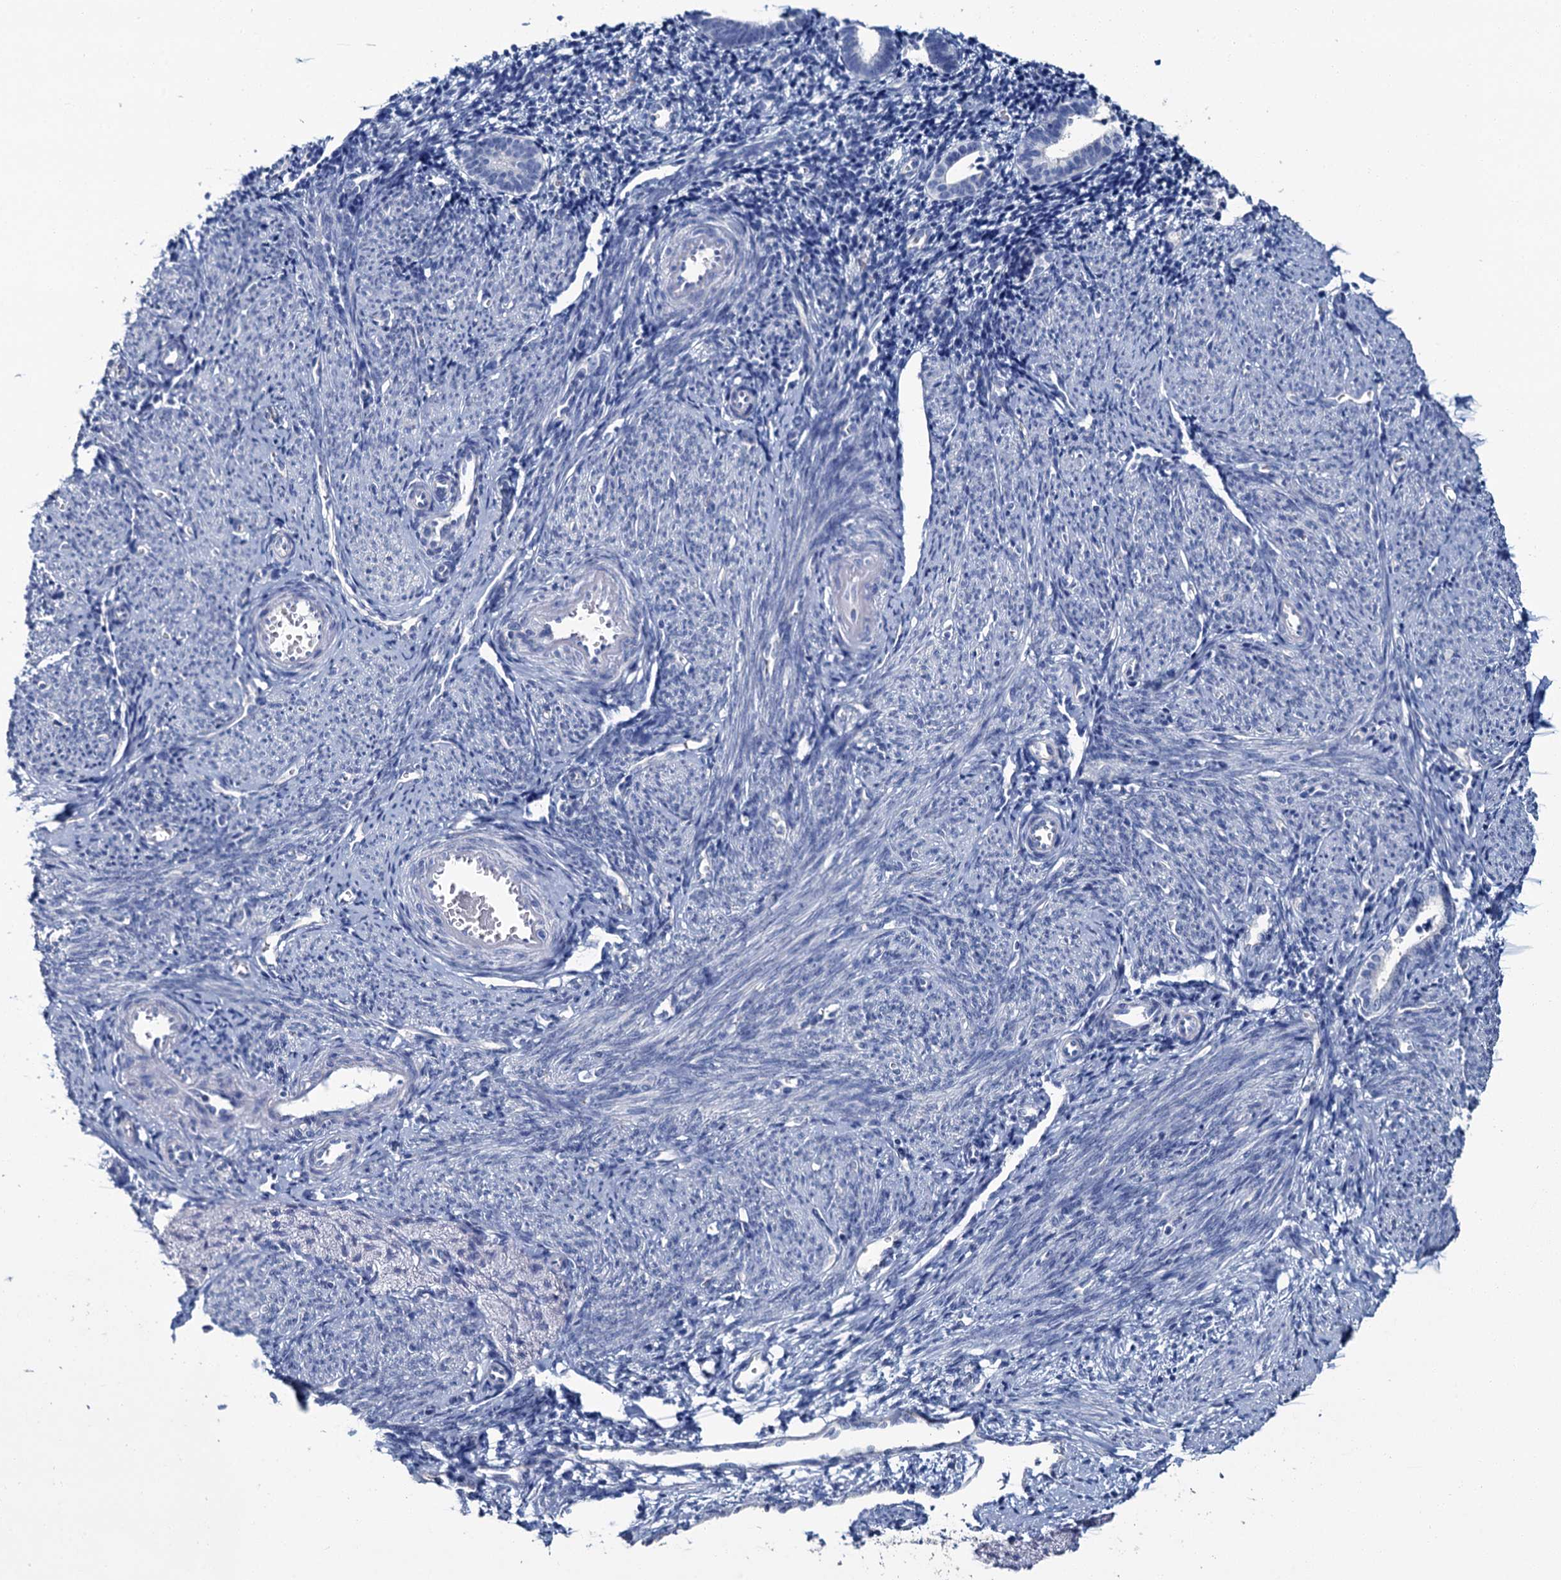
{"staining": {"intensity": "negative", "quantity": "none", "location": "none"}, "tissue": "endometrium", "cell_type": "Cells in endometrial stroma", "image_type": "normal", "snomed": [{"axis": "morphology", "description": "Normal tissue, NOS"}, {"axis": "topography", "description": "Endometrium"}], "caption": "Endometrium stained for a protein using immunohistochemistry (IHC) reveals no staining cells in endometrial stroma.", "gene": "SNCB", "patient": {"sex": "female", "age": 56}}